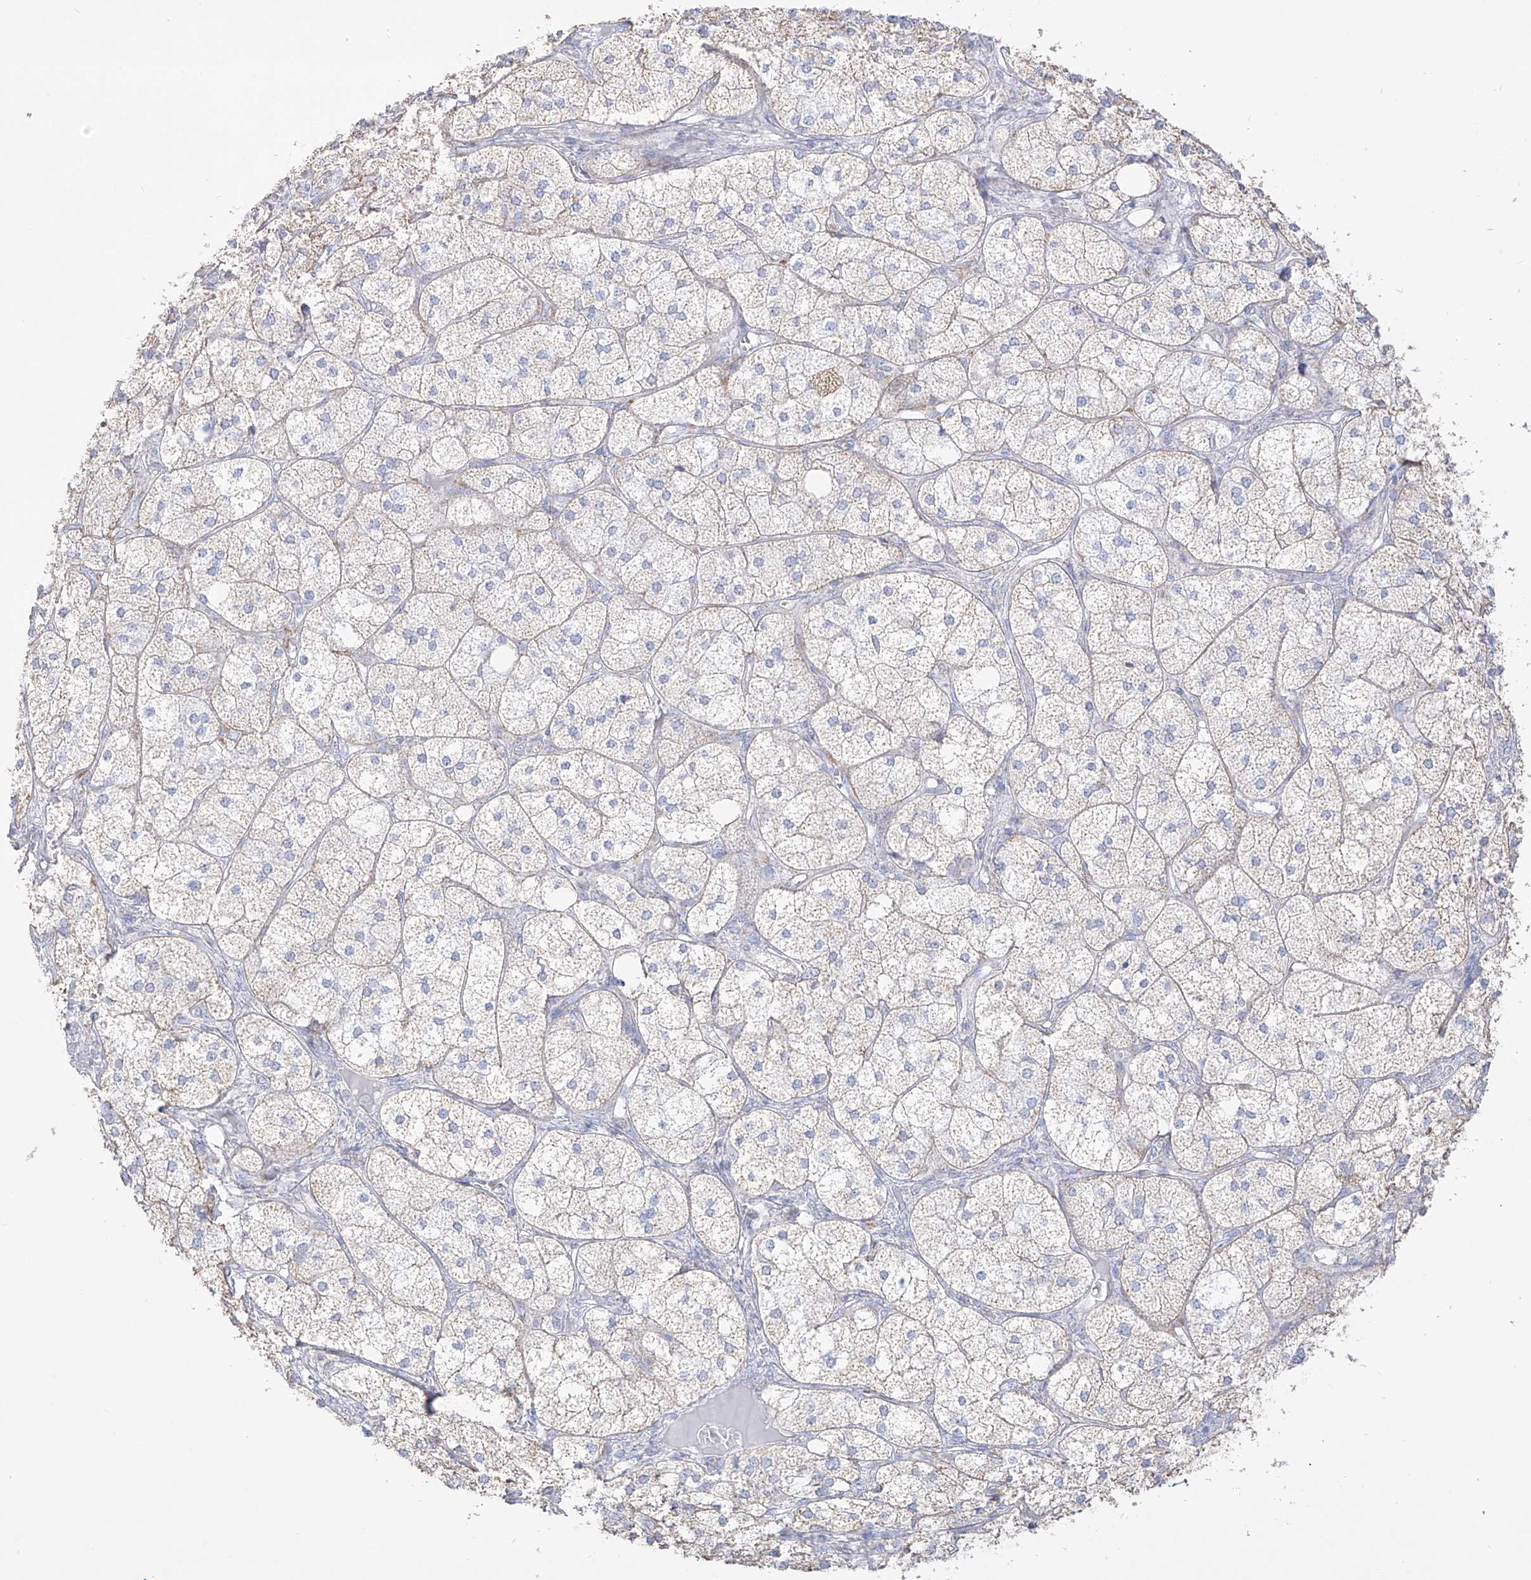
{"staining": {"intensity": "moderate", "quantity": "25%-75%", "location": "cytoplasmic/membranous"}, "tissue": "adrenal gland", "cell_type": "Glandular cells", "image_type": "normal", "snomed": [{"axis": "morphology", "description": "Normal tissue, NOS"}, {"axis": "topography", "description": "Adrenal gland"}], "caption": "A medium amount of moderate cytoplasmic/membranous staining is seen in about 25%-75% of glandular cells in normal adrenal gland.", "gene": "RCHY1", "patient": {"sex": "female", "age": 61}}